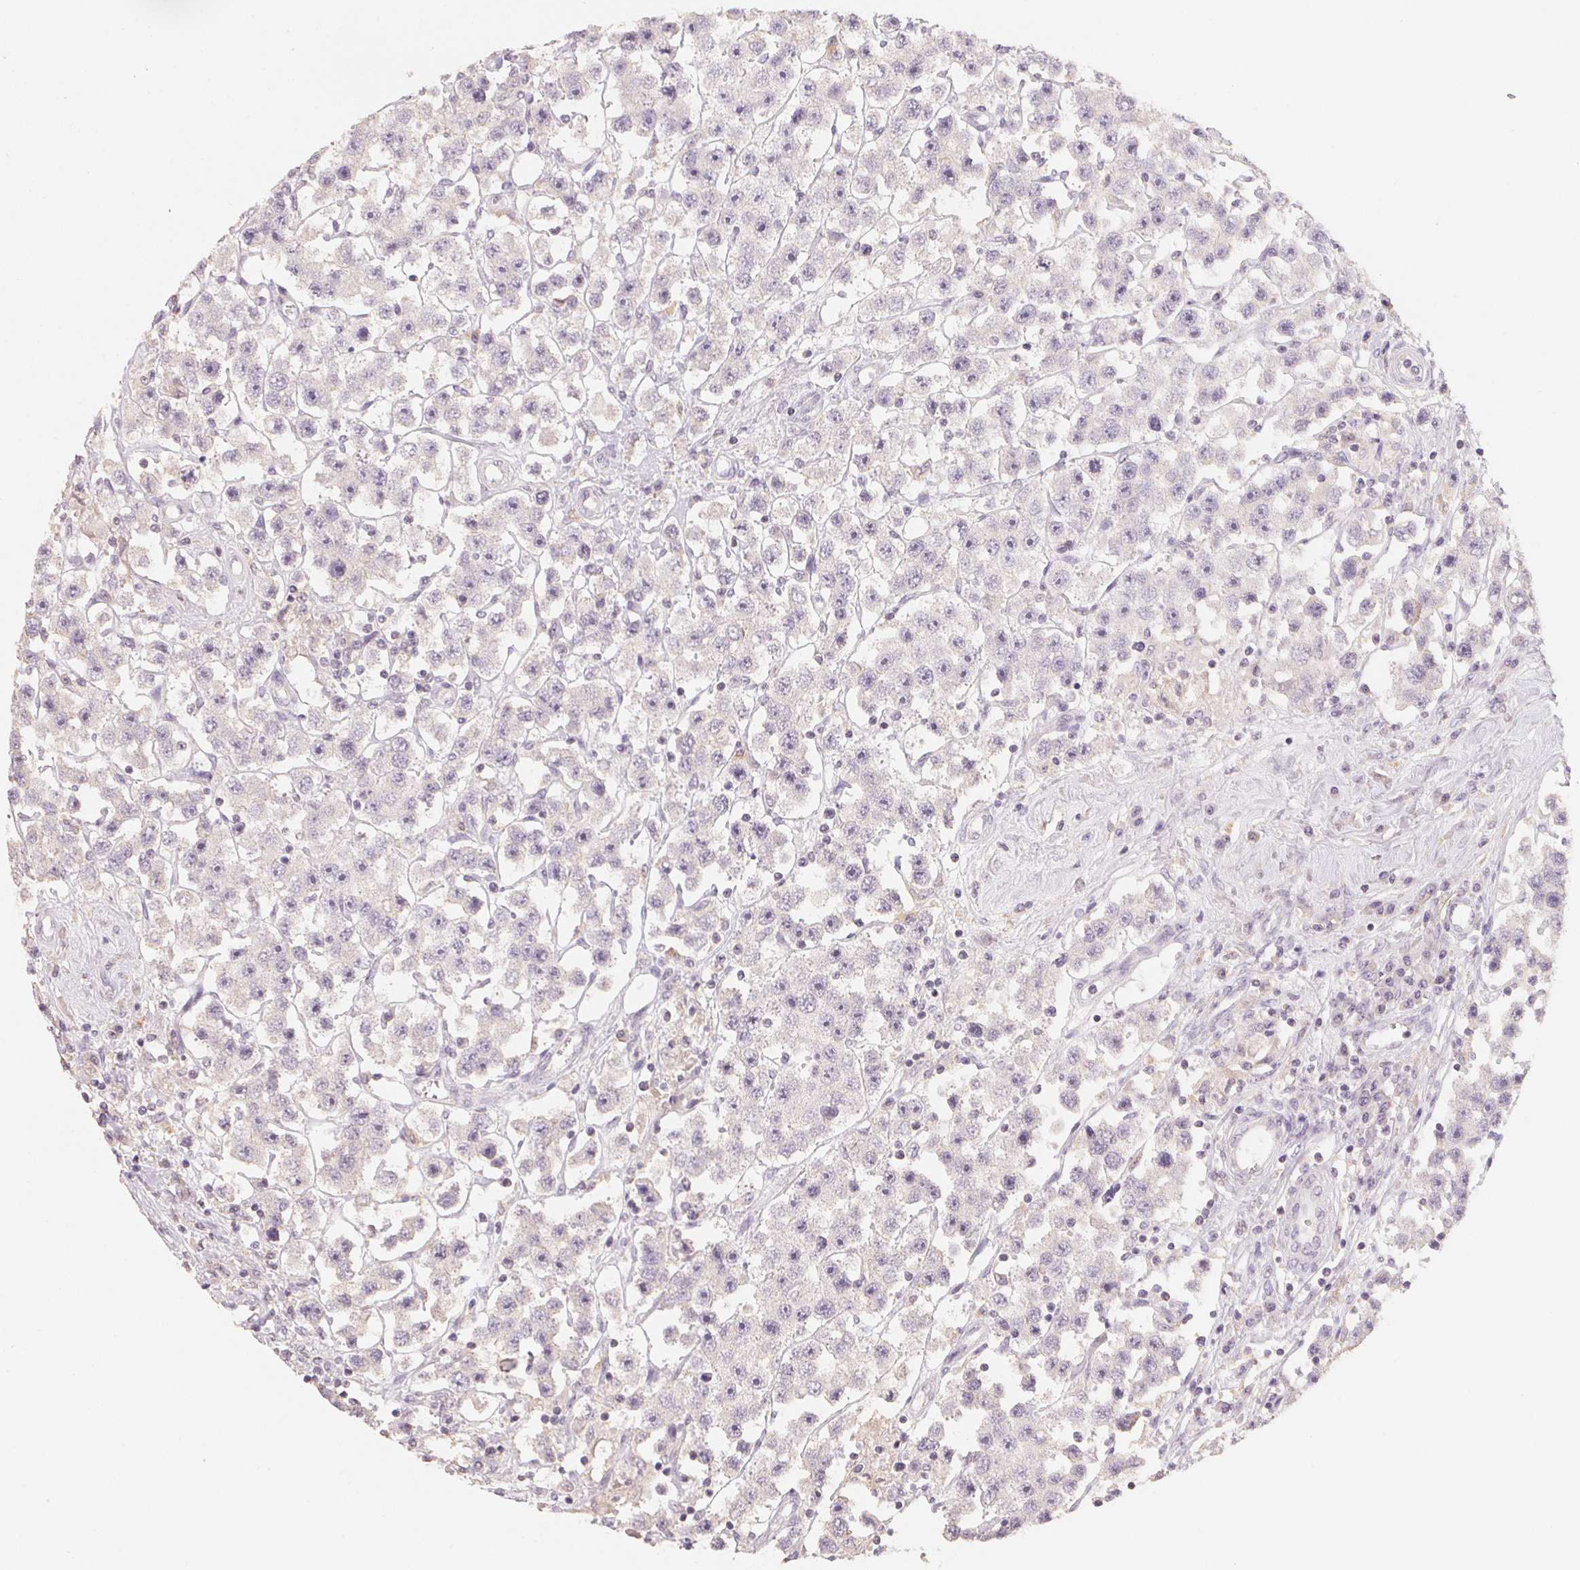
{"staining": {"intensity": "negative", "quantity": "none", "location": "none"}, "tissue": "testis cancer", "cell_type": "Tumor cells", "image_type": "cancer", "snomed": [{"axis": "morphology", "description": "Seminoma, NOS"}, {"axis": "topography", "description": "Testis"}], "caption": "IHC histopathology image of human testis seminoma stained for a protein (brown), which demonstrates no positivity in tumor cells. The staining is performed using DAB (3,3'-diaminobenzidine) brown chromogen with nuclei counter-stained in using hematoxylin.", "gene": "TREH", "patient": {"sex": "male", "age": 45}}